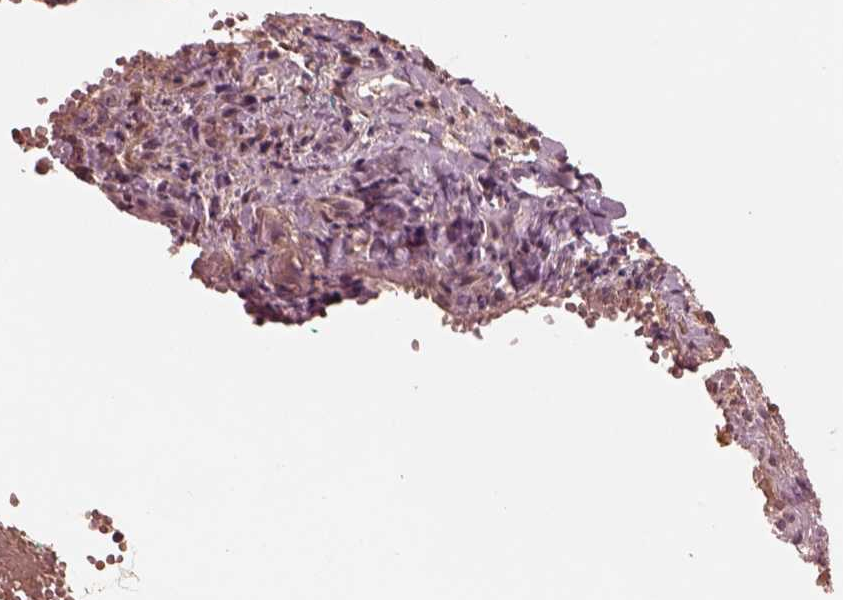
{"staining": {"intensity": "negative", "quantity": "none", "location": "none"}, "tissue": "nasopharynx", "cell_type": "Respiratory epithelial cells", "image_type": "normal", "snomed": [{"axis": "morphology", "description": "Normal tissue, NOS"}, {"axis": "morphology", "description": "Basal cell carcinoma"}, {"axis": "topography", "description": "Cartilage tissue"}, {"axis": "topography", "description": "Nasopharynx"}, {"axis": "topography", "description": "Oral tissue"}], "caption": "Protein analysis of benign nasopharynx demonstrates no significant positivity in respiratory epithelial cells. (Brightfield microscopy of DAB immunohistochemistry (IHC) at high magnification).", "gene": "TF", "patient": {"sex": "female", "age": 77}}